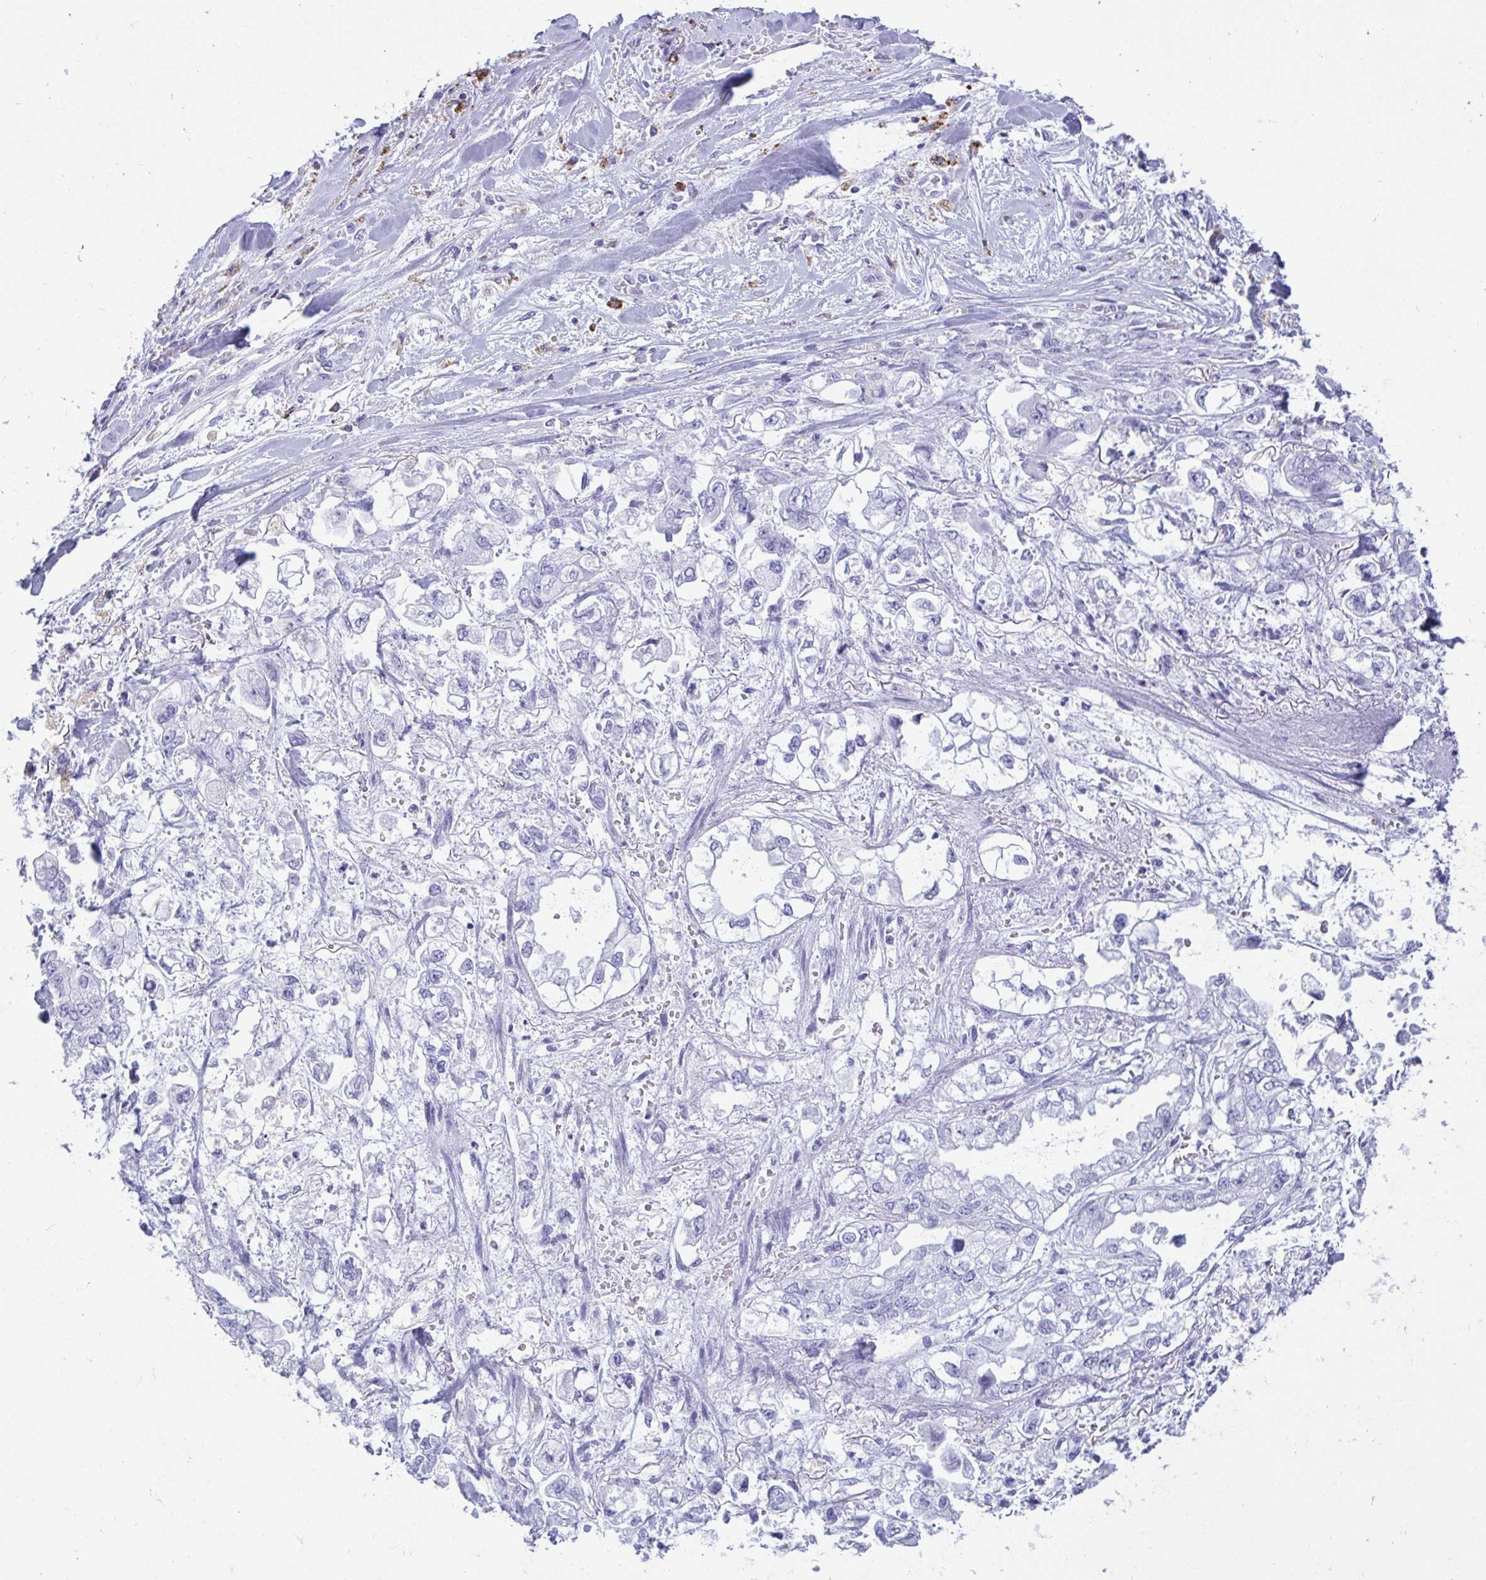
{"staining": {"intensity": "negative", "quantity": "none", "location": "none"}, "tissue": "stomach cancer", "cell_type": "Tumor cells", "image_type": "cancer", "snomed": [{"axis": "morphology", "description": "Adenocarcinoma, NOS"}, {"axis": "topography", "description": "Stomach"}], "caption": "Tumor cells are negative for protein expression in human stomach cancer.", "gene": "CPVL", "patient": {"sex": "male", "age": 62}}